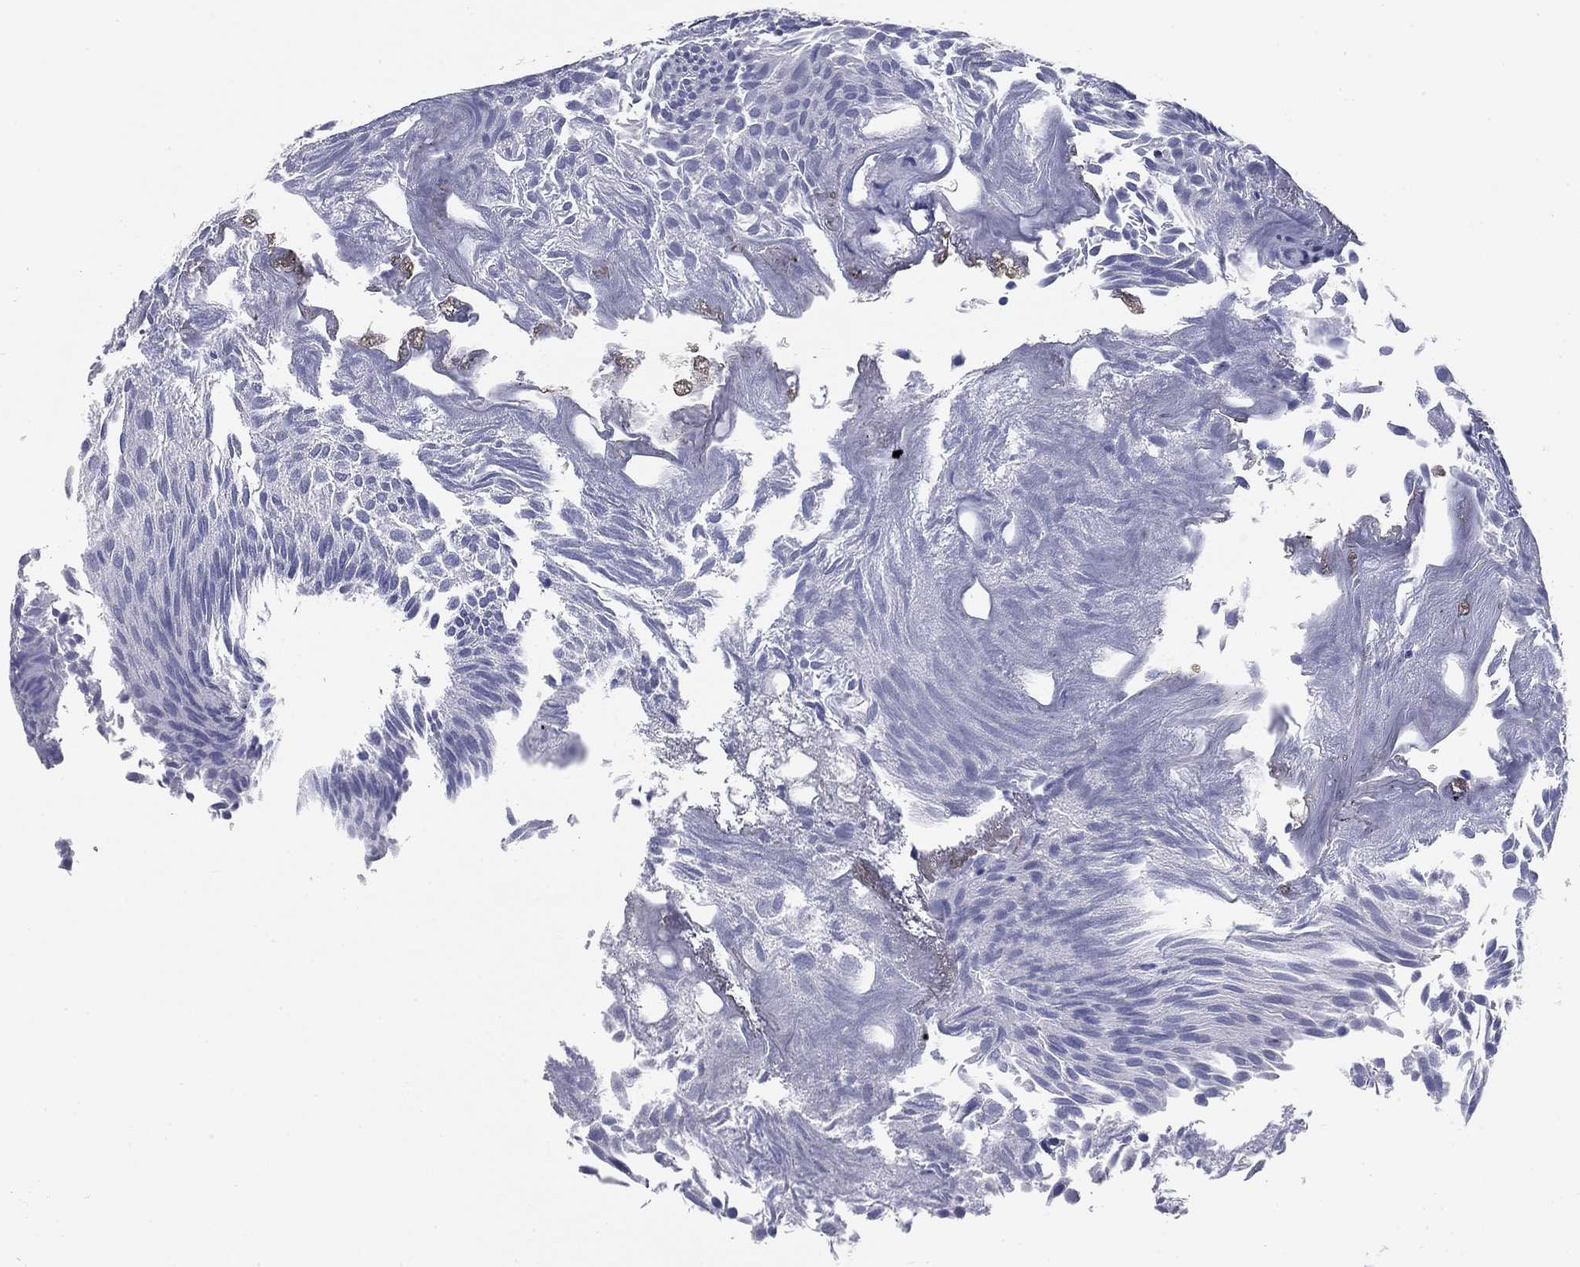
{"staining": {"intensity": "negative", "quantity": "none", "location": "none"}, "tissue": "urothelial cancer", "cell_type": "Tumor cells", "image_type": "cancer", "snomed": [{"axis": "morphology", "description": "Urothelial carcinoma, Low grade"}, {"axis": "topography", "description": "Urinary bladder"}], "caption": "High magnification brightfield microscopy of urothelial cancer stained with DAB (brown) and counterstained with hematoxylin (blue): tumor cells show no significant positivity.", "gene": "KCNH1", "patient": {"sex": "male", "age": 52}}